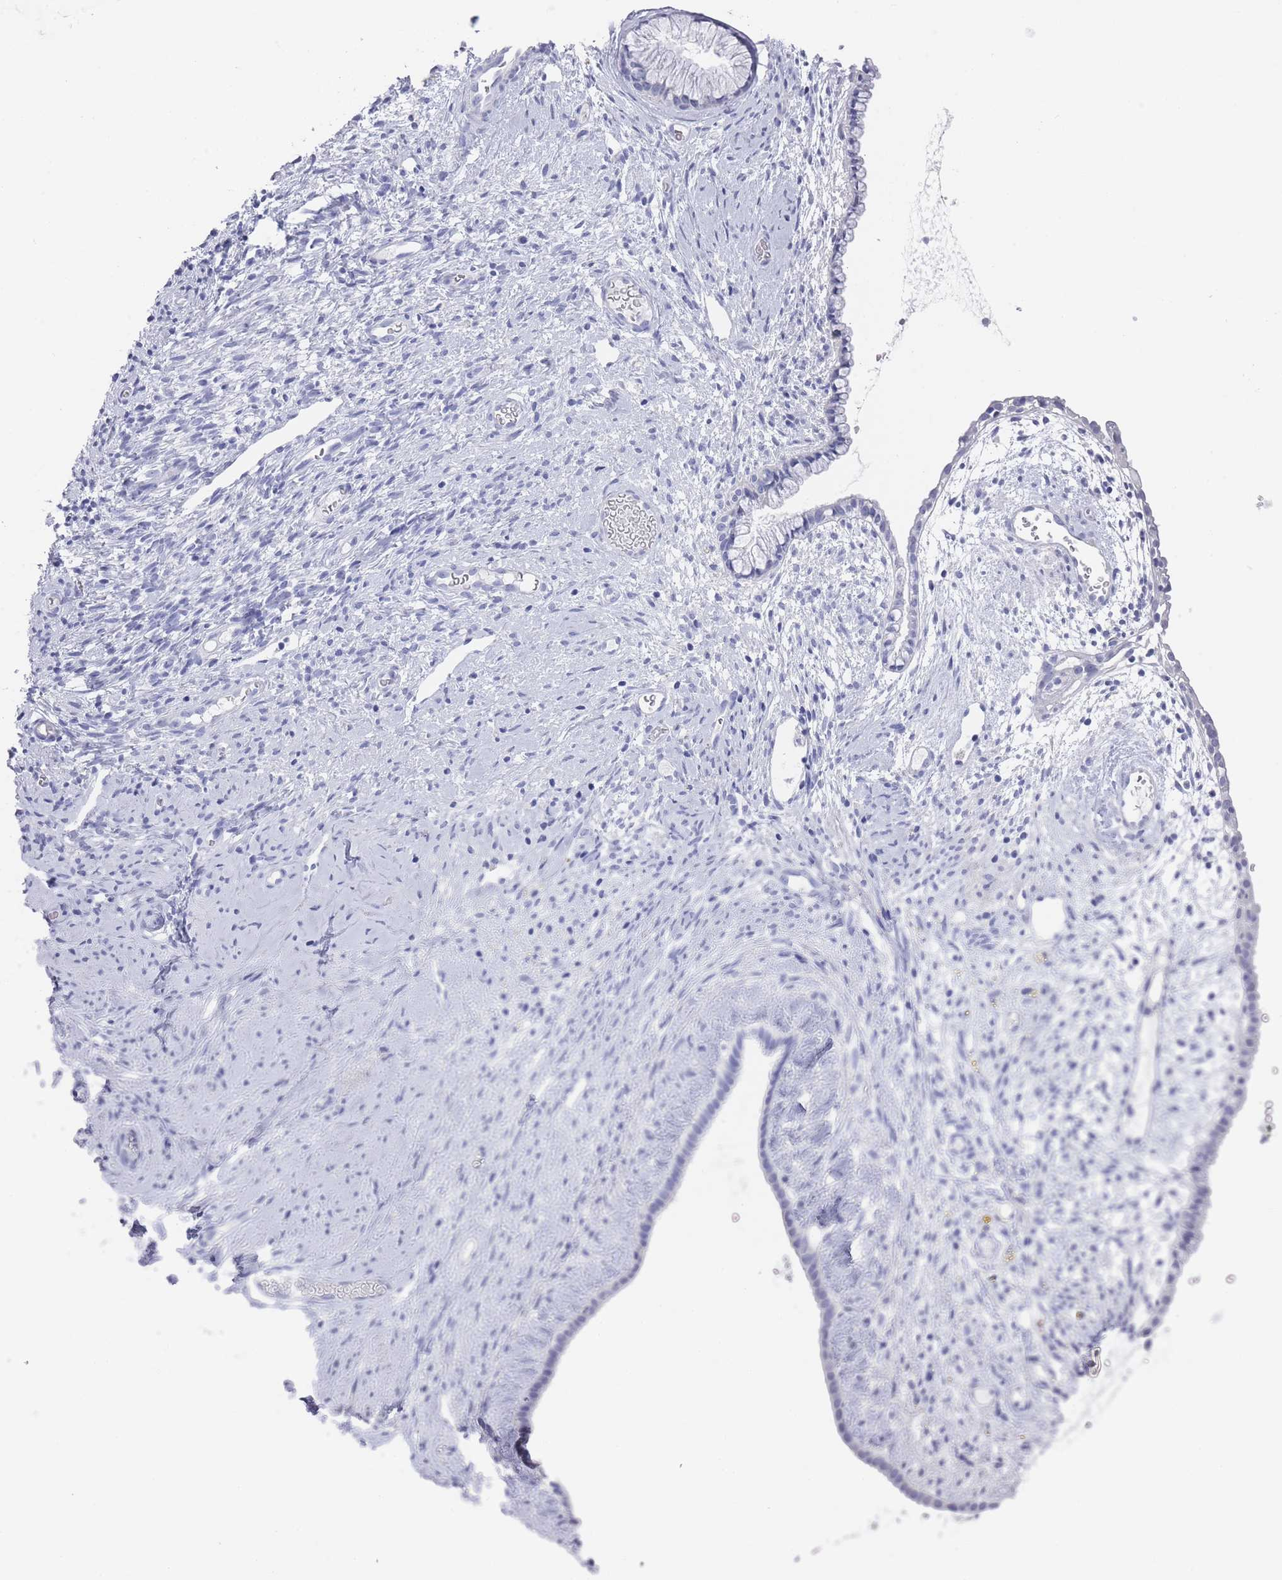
{"staining": {"intensity": "negative", "quantity": "none", "location": "none"}, "tissue": "cervix", "cell_type": "Glandular cells", "image_type": "normal", "snomed": [{"axis": "morphology", "description": "Normal tissue, NOS"}, {"axis": "topography", "description": "Cervix"}], "caption": "Immunohistochemistry (IHC) photomicrograph of unremarkable human cervix stained for a protein (brown), which demonstrates no positivity in glandular cells.", "gene": "RAB2B", "patient": {"sex": "female", "age": 76}}